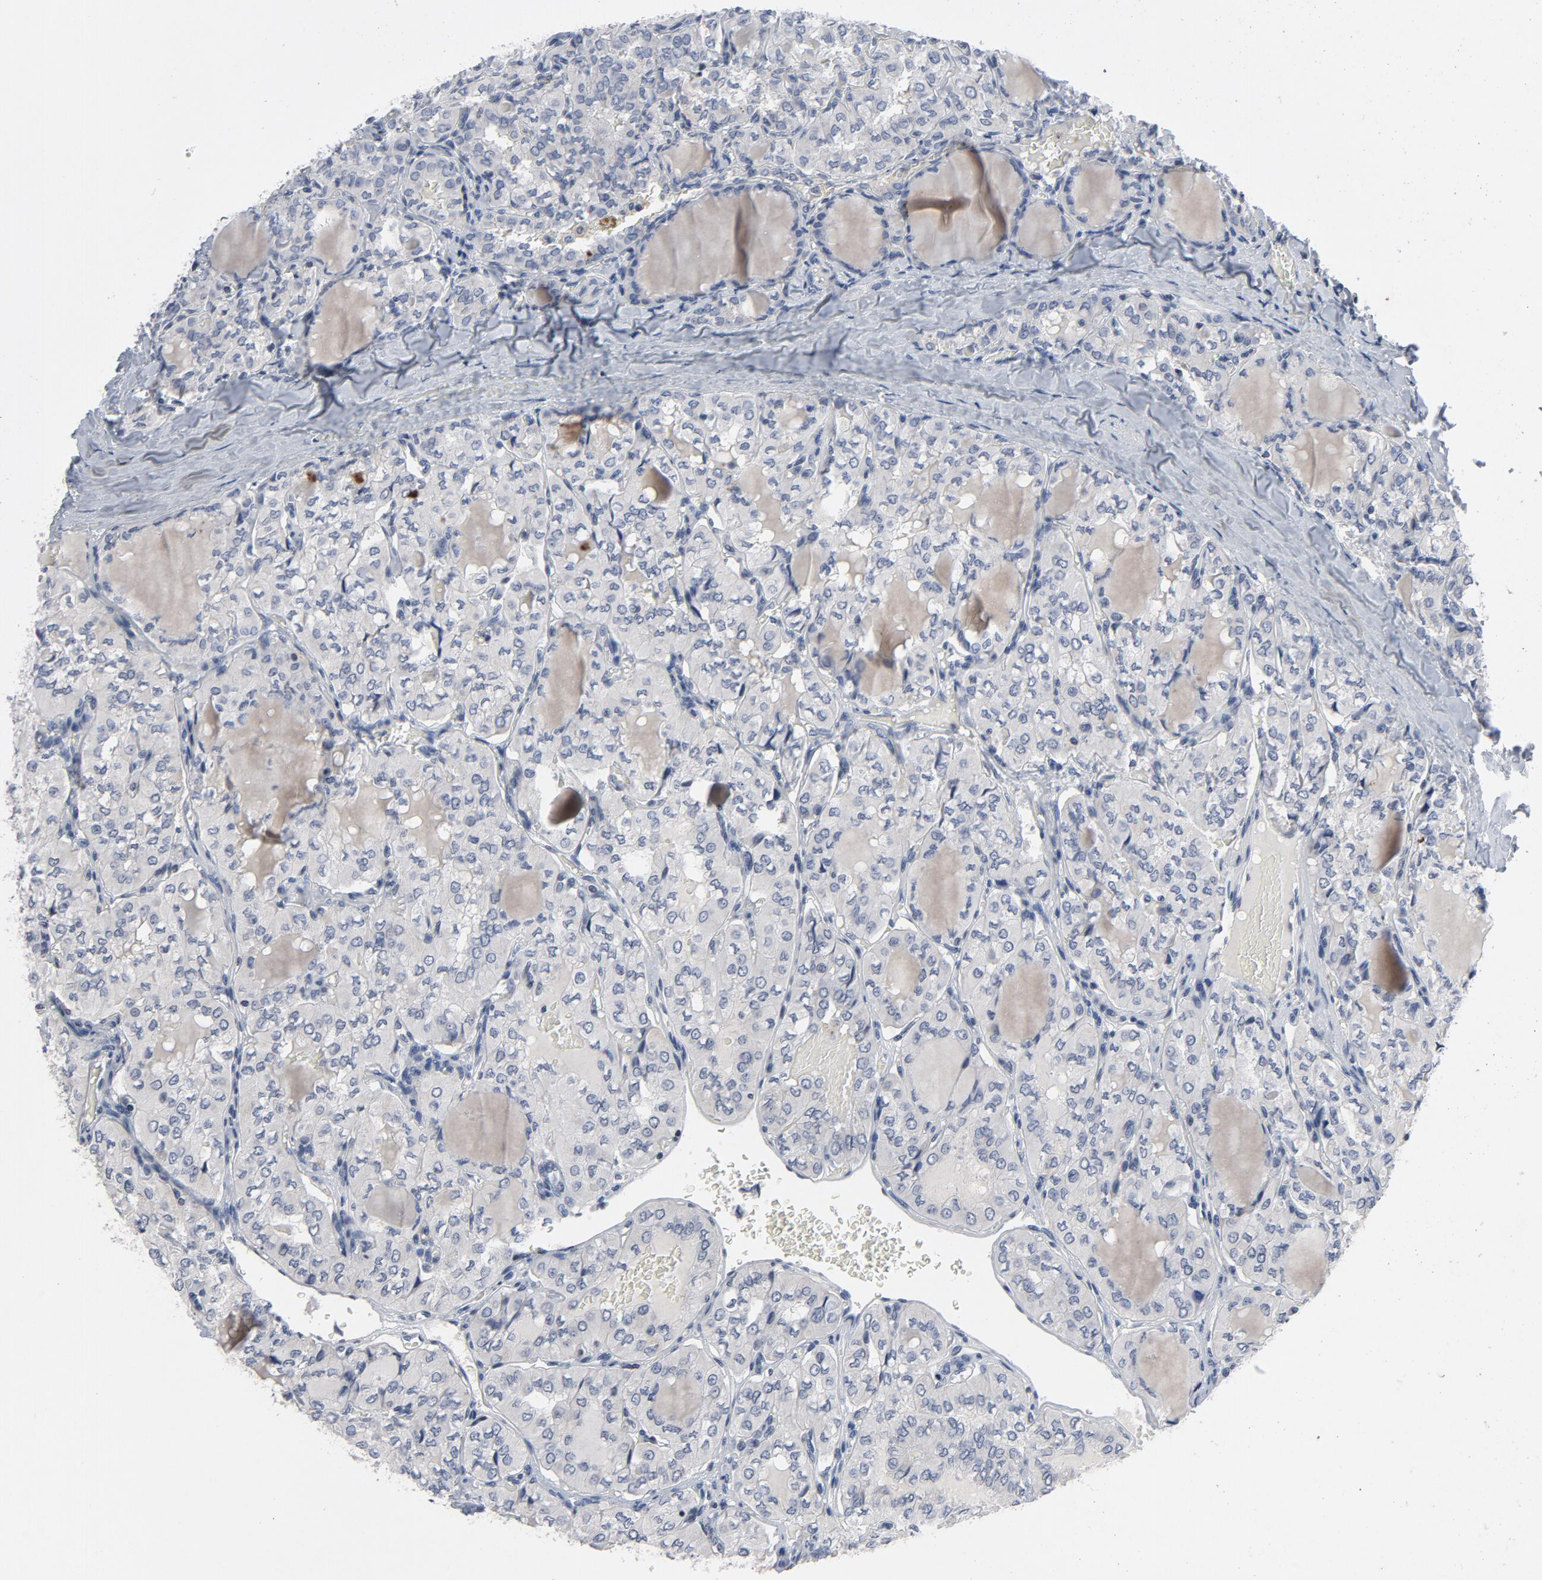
{"staining": {"intensity": "negative", "quantity": "none", "location": "none"}, "tissue": "thyroid cancer", "cell_type": "Tumor cells", "image_type": "cancer", "snomed": [{"axis": "morphology", "description": "Papillary adenocarcinoma, NOS"}, {"axis": "topography", "description": "Thyroid gland"}], "caption": "Tumor cells are negative for brown protein staining in thyroid cancer (papillary adenocarcinoma).", "gene": "TCL1A", "patient": {"sex": "male", "age": 20}}